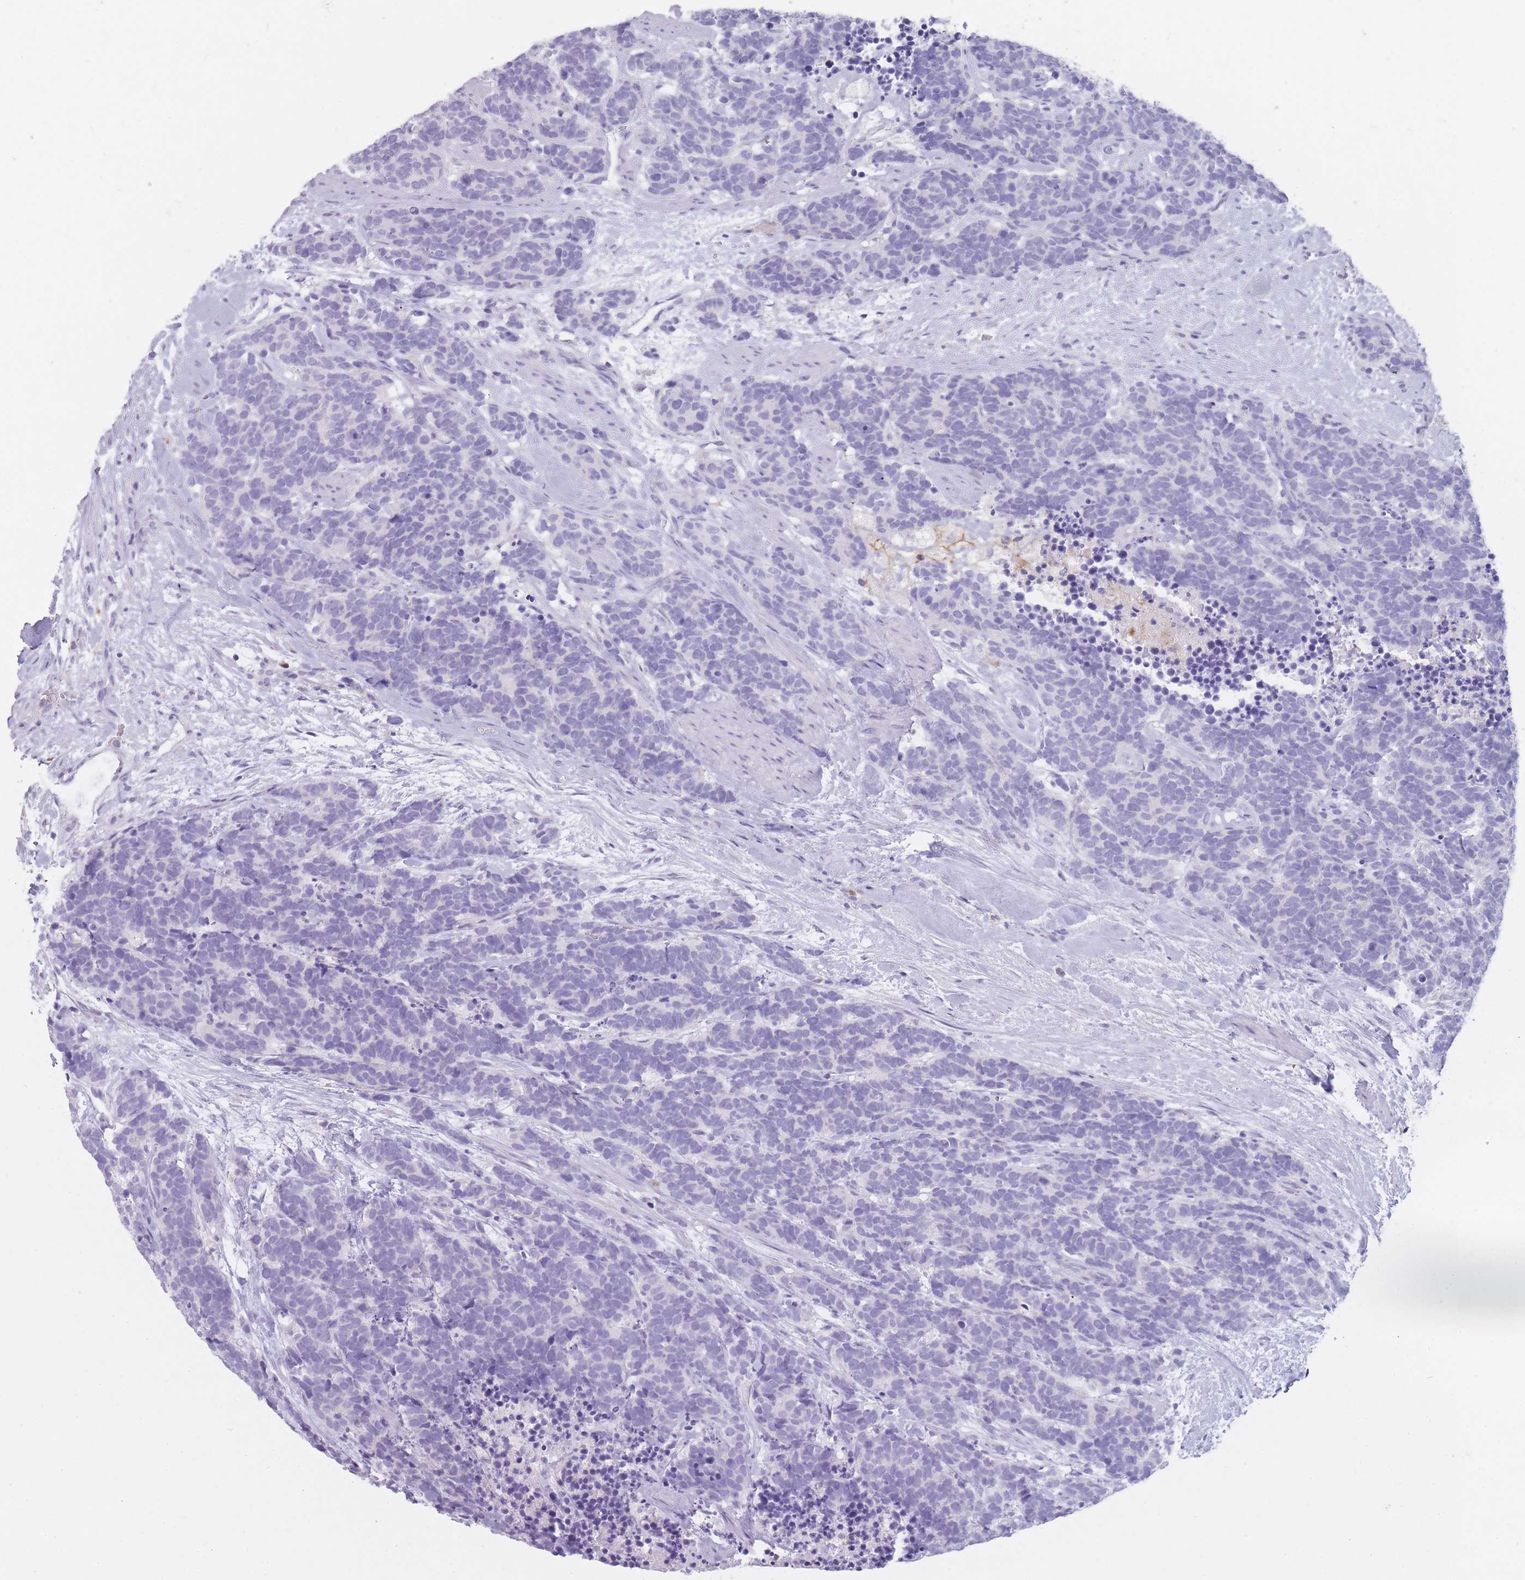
{"staining": {"intensity": "negative", "quantity": "none", "location": "none"}, "tissue": "carcinoid", "cell_type": "Tumor cells", "image_type": "cancer", "snomed": [{"axis": "morphology", "description": "Carcinoma, NOS"}, {"axis": "morphology", "description": "Carcinoid, malignant, NOS"}, {"axis": "topography", "description": "Prostate"}], "caption": "This is a image of immunohistochemistry staining of carcinoma, which shows no staining in tumor cells. (DAB immunohistochemistry with hematoxylin counter stain).", "gene": "CR1L", "patient": {"sex": "male", "age": 57}}